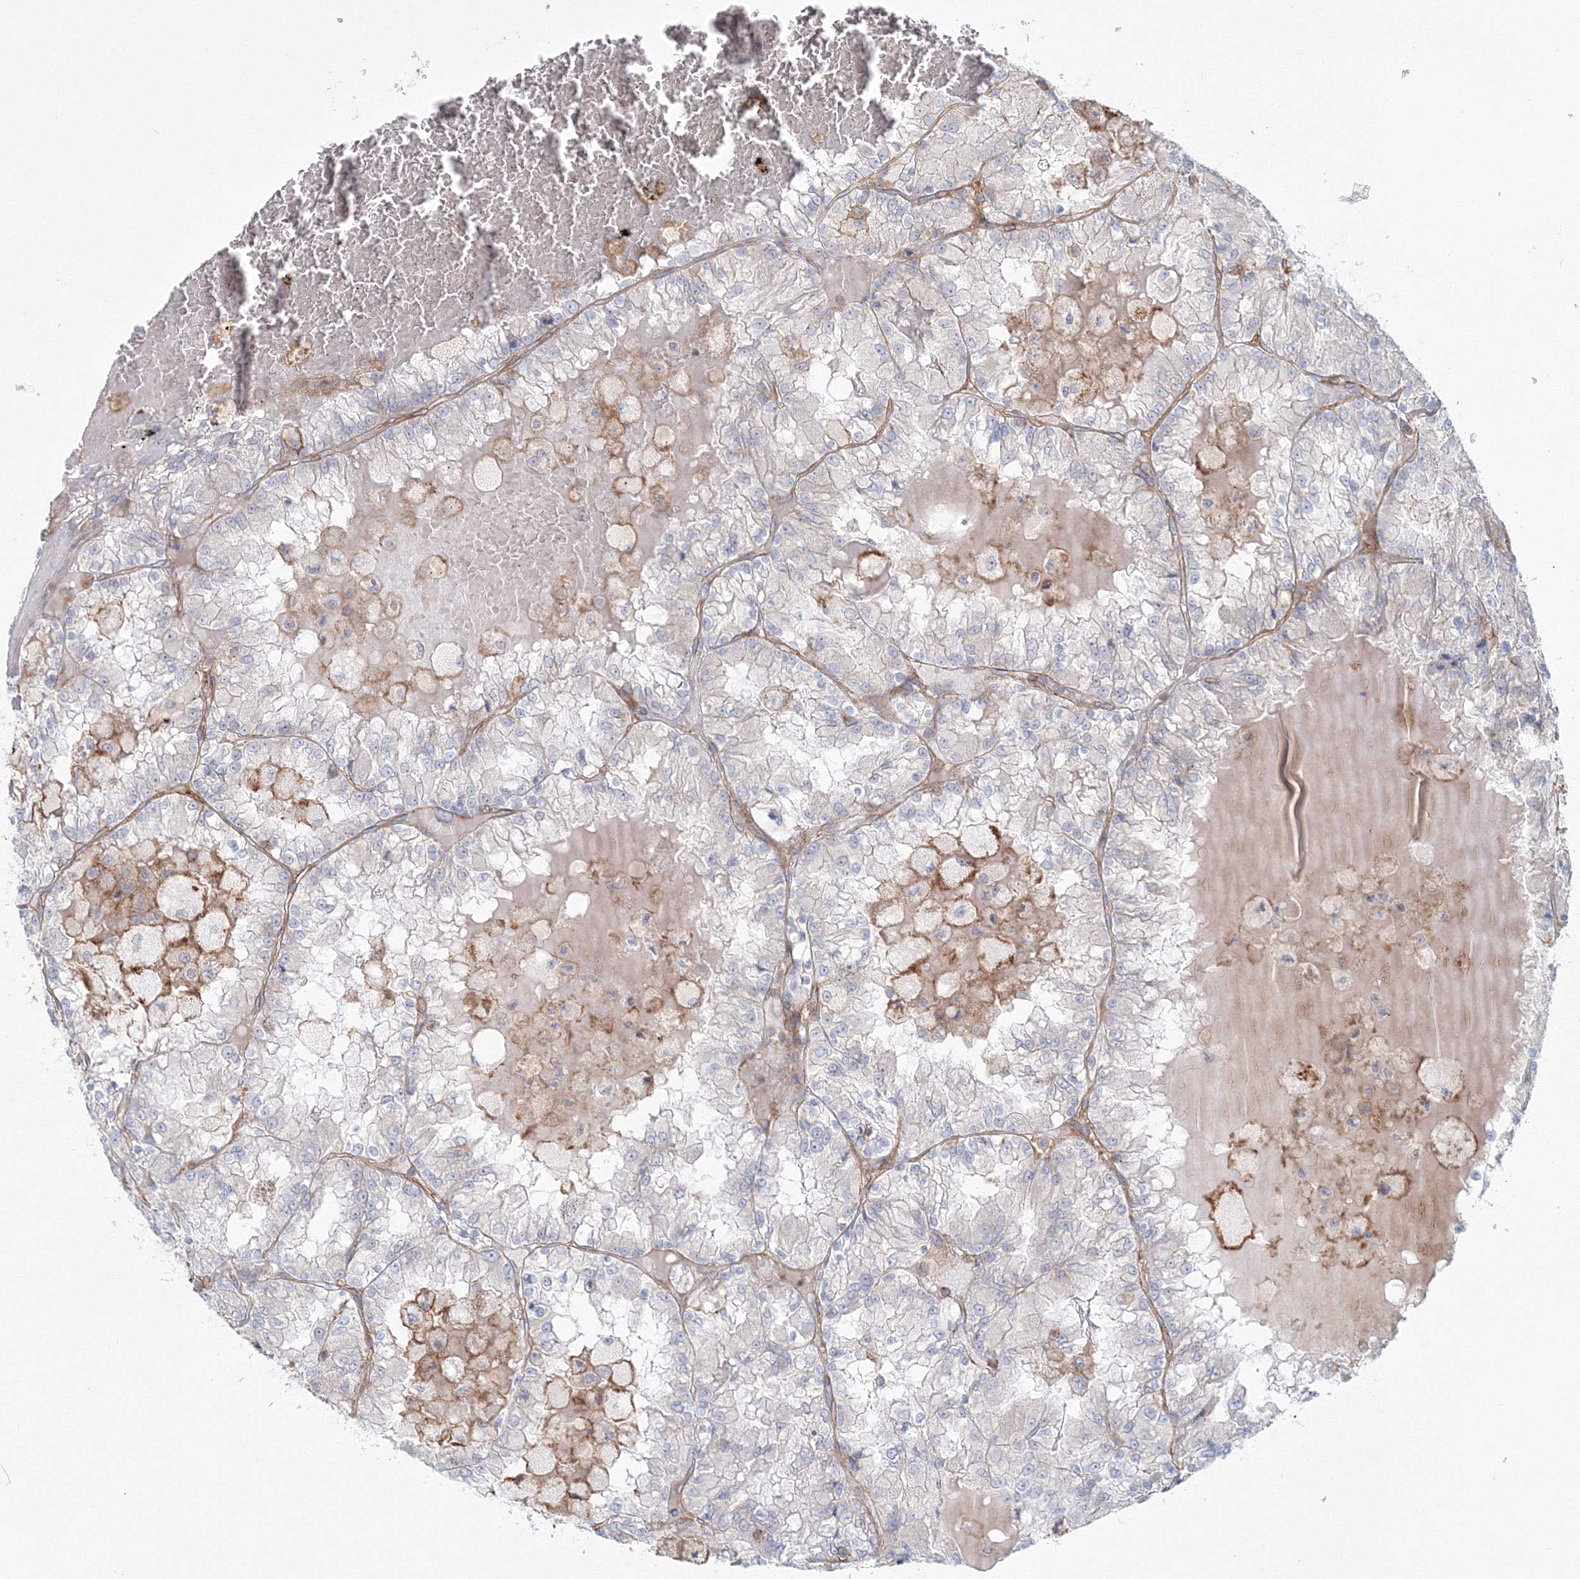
{"staining": {"intensity": "negative", "quantity": "none", "location": "none"}, "tissue": "renal cancer", "cell_type": "Tumor cells", "image_type": "cancer", "snomed": [{"axis": "morphology", "description": "Adenocarcinoma, NOS"}, {"axis": "topography", "description": "Kidney"}], "caption": "An image of renal cancer stained for a protein demonstrates no brown staining in tumor cells.", "gene": "SH3PXD2A", "patient": {"sex": "female", "age": 56}}